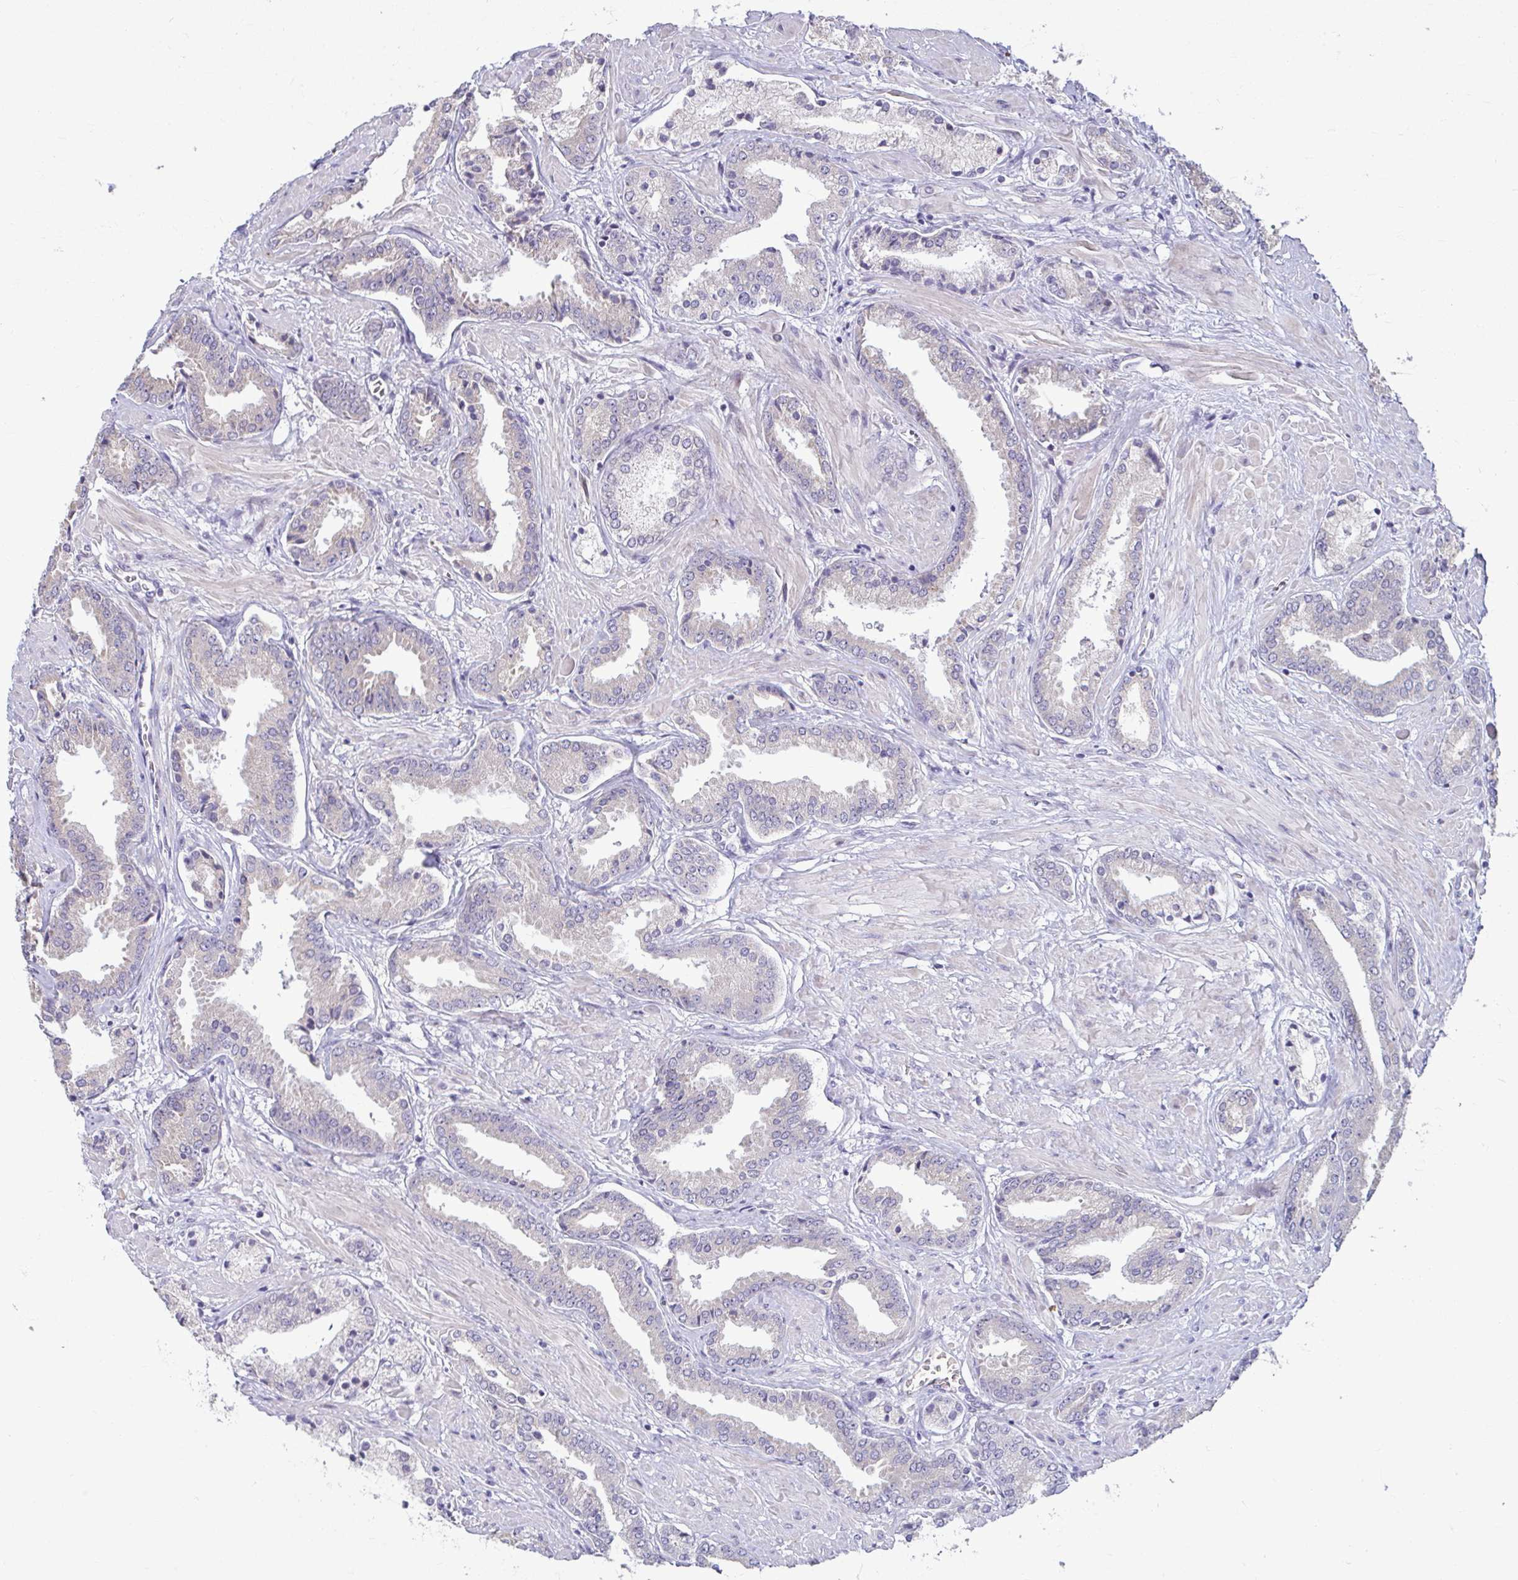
{"staining": {"intensity": "negative", "quantity": "none", "location": "none"}, "tissue": "prostate cancer", "cell_type": "Tumor cells", "image_type": "cancer", "snomed": [{"axis": "morphology", "description": "Adenocarcinoma, High grade"}, {"axis": "topography", "description": "Prostate"}], "caption": "Protein analysis of prostate cancer (high-grade adenocarcinoma) exhibits no significant expression in tumor cells. (Brightfield microscopy of DAB (3,3'-diaminobenzidine) immunohistochemistry at high magnification).", "gene": "ODF1", "patient": {"sex": "male", "age": 56}}